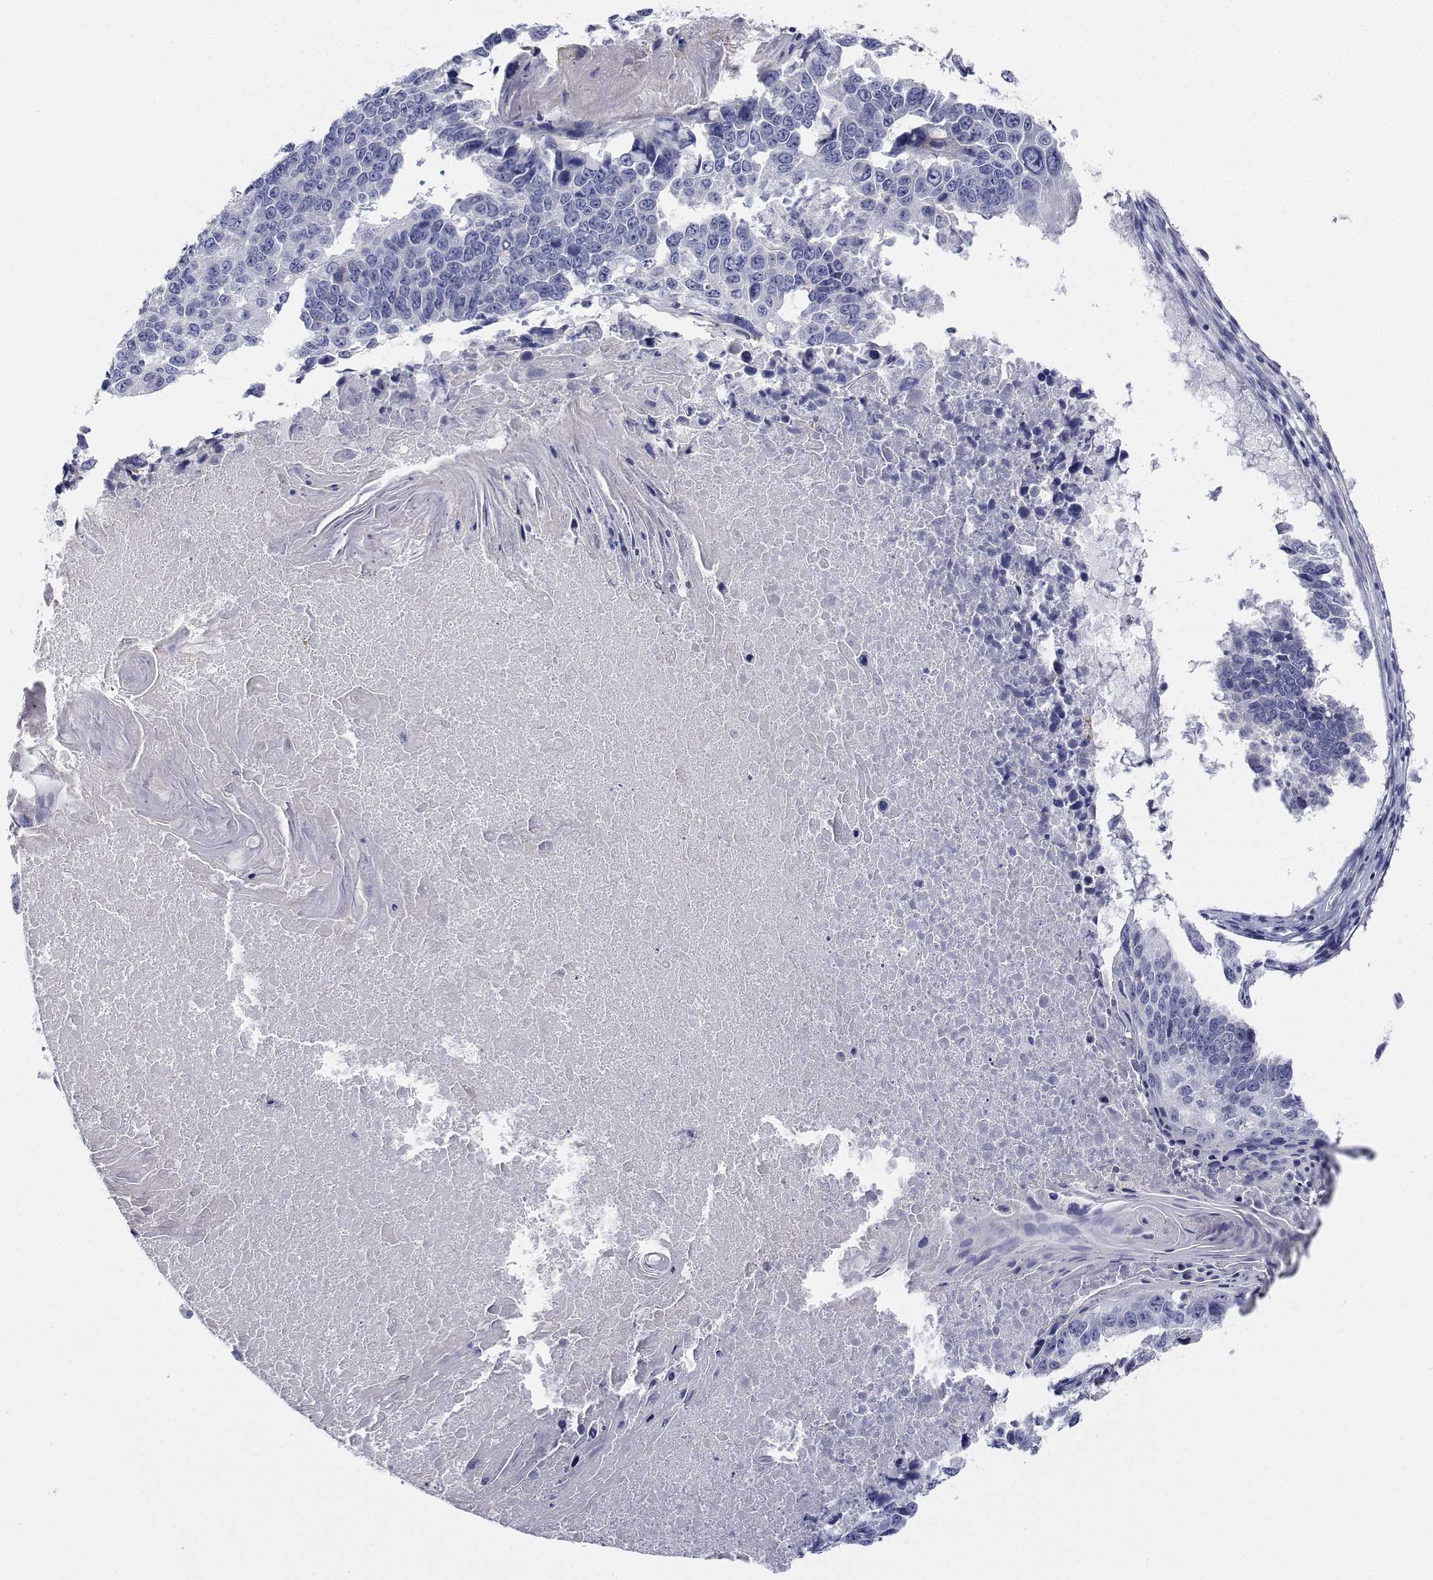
{"staining": {"intensity": "negative", "quantity": "none", "location": "none"}, "tissue": "lung cancer", "cell_type": "Tumor cells", "image_type": "cancer", "snomed": [{"axis": "morphology", "description": "Squamous cell carcinoma, NOS"}, {"axis": "topography", "description": "Lung"}], "caption": "Immunohistochemistry (IHC) image of lung squamous cell carcinoma stained for a protein (brown), which exhibits no staining in tumor cells. Brightfield microscopy of immunohistochemistry stained with DAB (3,3'-diaminobenzidine) (brown) and hematoxylin (blue), captured at high magnification.", "gene": "CDHR3", "patient": {"sex": "male", "age": 73}}